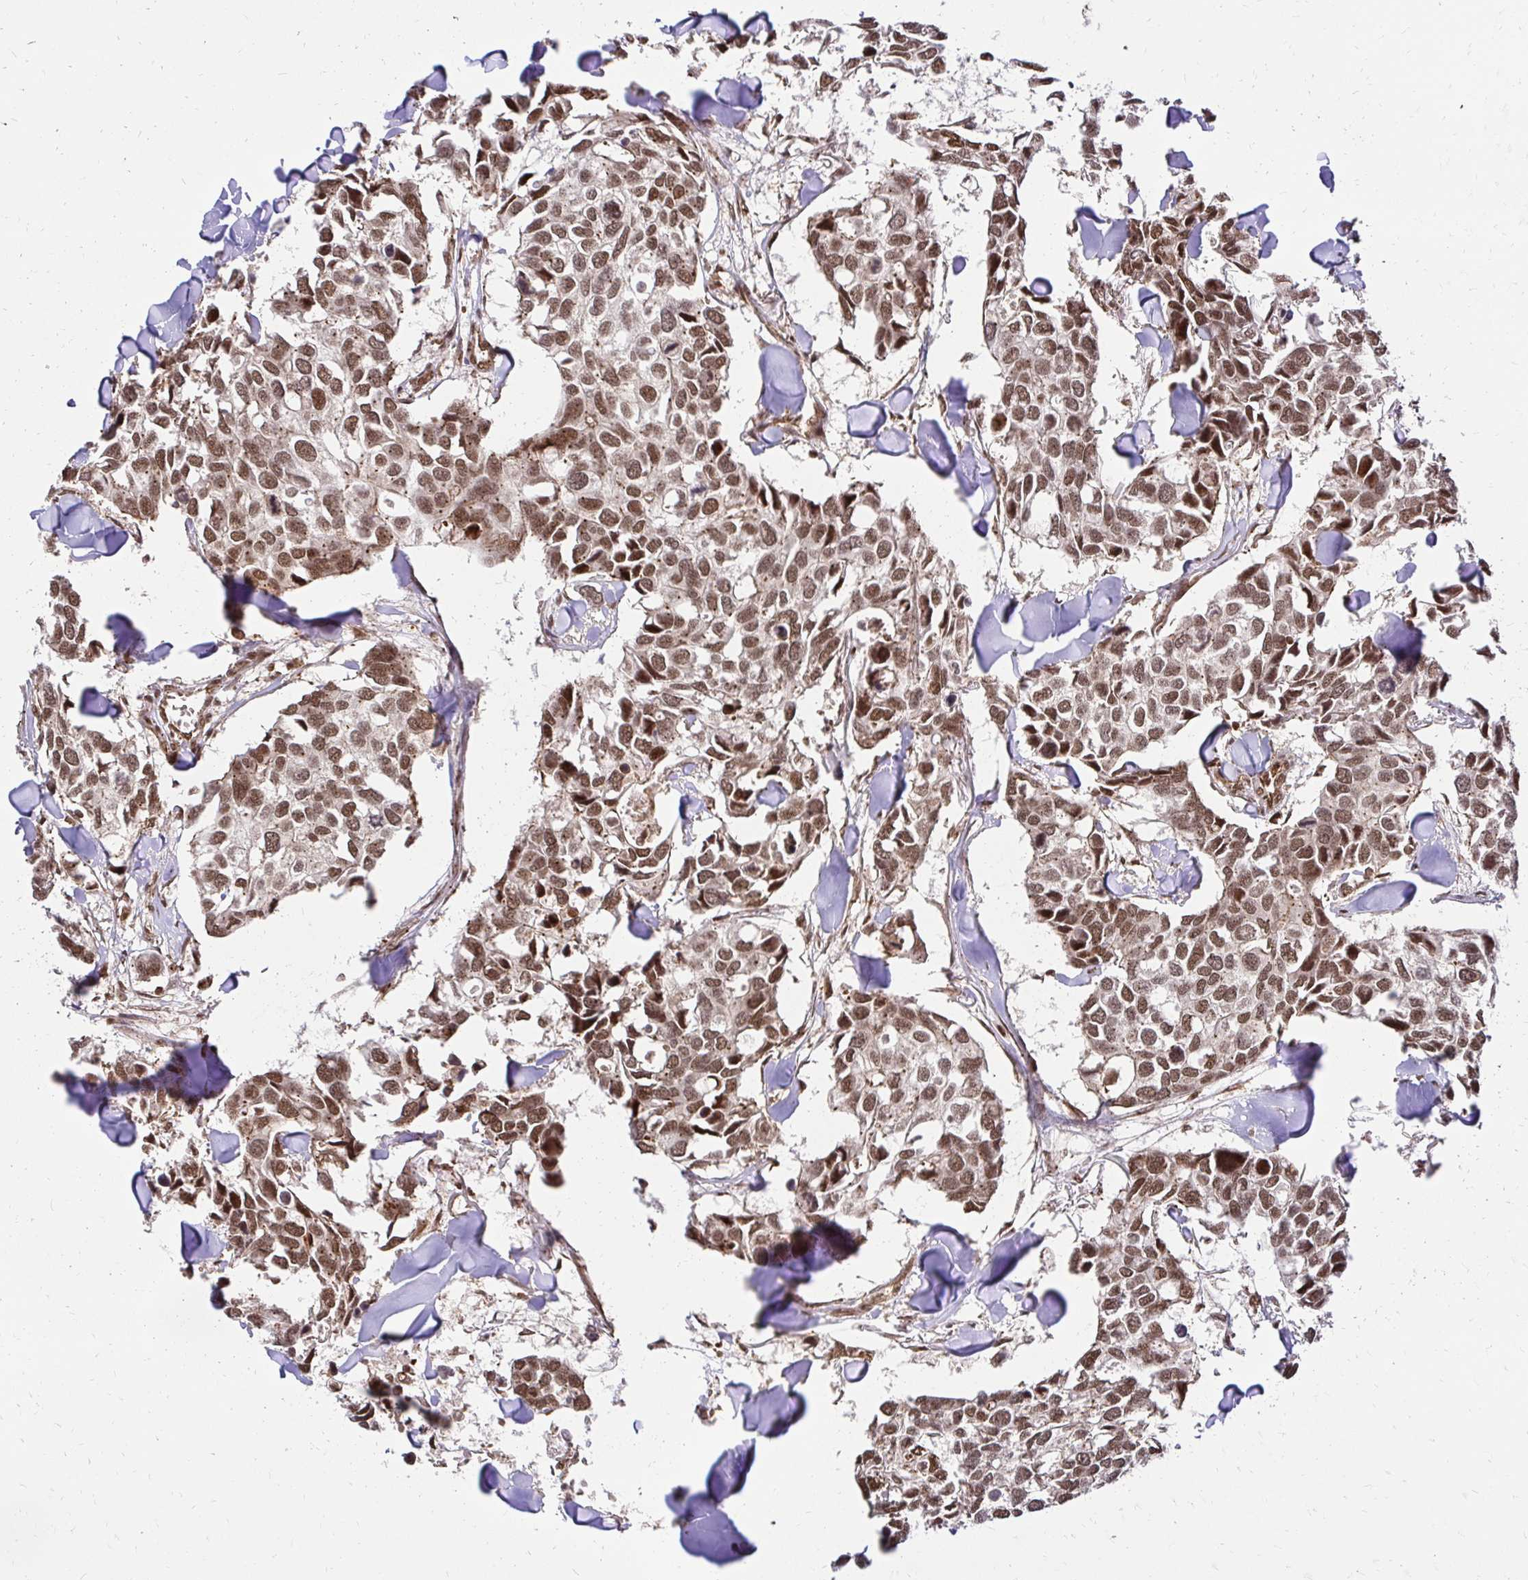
{"staining": {"intensity": "moderate", "quantity": ">75%", "location": "nuclear"}, "tissue": "breast cancer", "cell_type": "Tumor cells", "image_type": "cancer", "snomed": [{"axis": "morphology", "description": "Duct carcinoma"}, {"axis": "topography", "description": "Breast"}], "caption": "Protein analysis of intraductal carcinoma (breast) tissue reveals moderate nuclear expression in approximately >75% of tumor cells.", "gene": "GLYR1", "patient": {"sex": "female", "age": 83}}